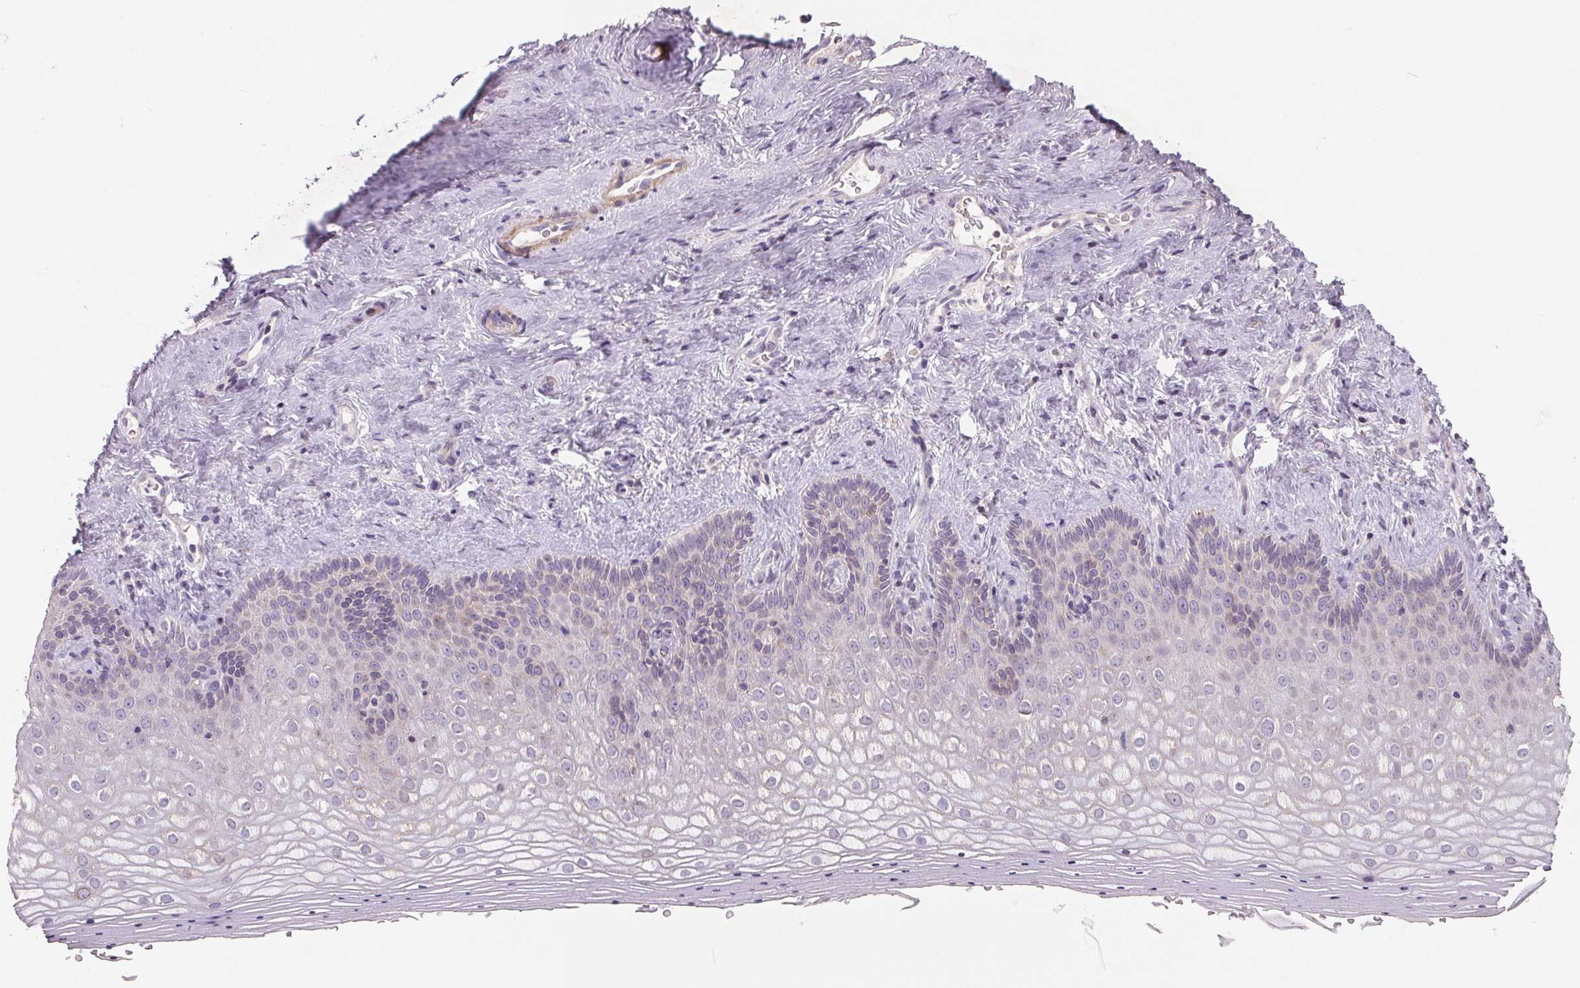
{"staining": {"intensity": "negative", "quantity": "none", "location": "none"}, "tissue": "vagina", "cell_type": "Squamous epithelial cells", "image_type": "normal", "snomed": [{"axis": "morphology", "description": "Normal tissue, NOS"}, {"axis": "topography", "description": "Vagina"}], "caption": "Immunohistochemistry histopathology image of normal human vagina stained for a protein (brown), which displays no staining in squamous epithelial cells. (DAB immunohistochemistry, high magnification).", "gene": "KCNK15", "patient": {"sex": "female", "age": 42}}